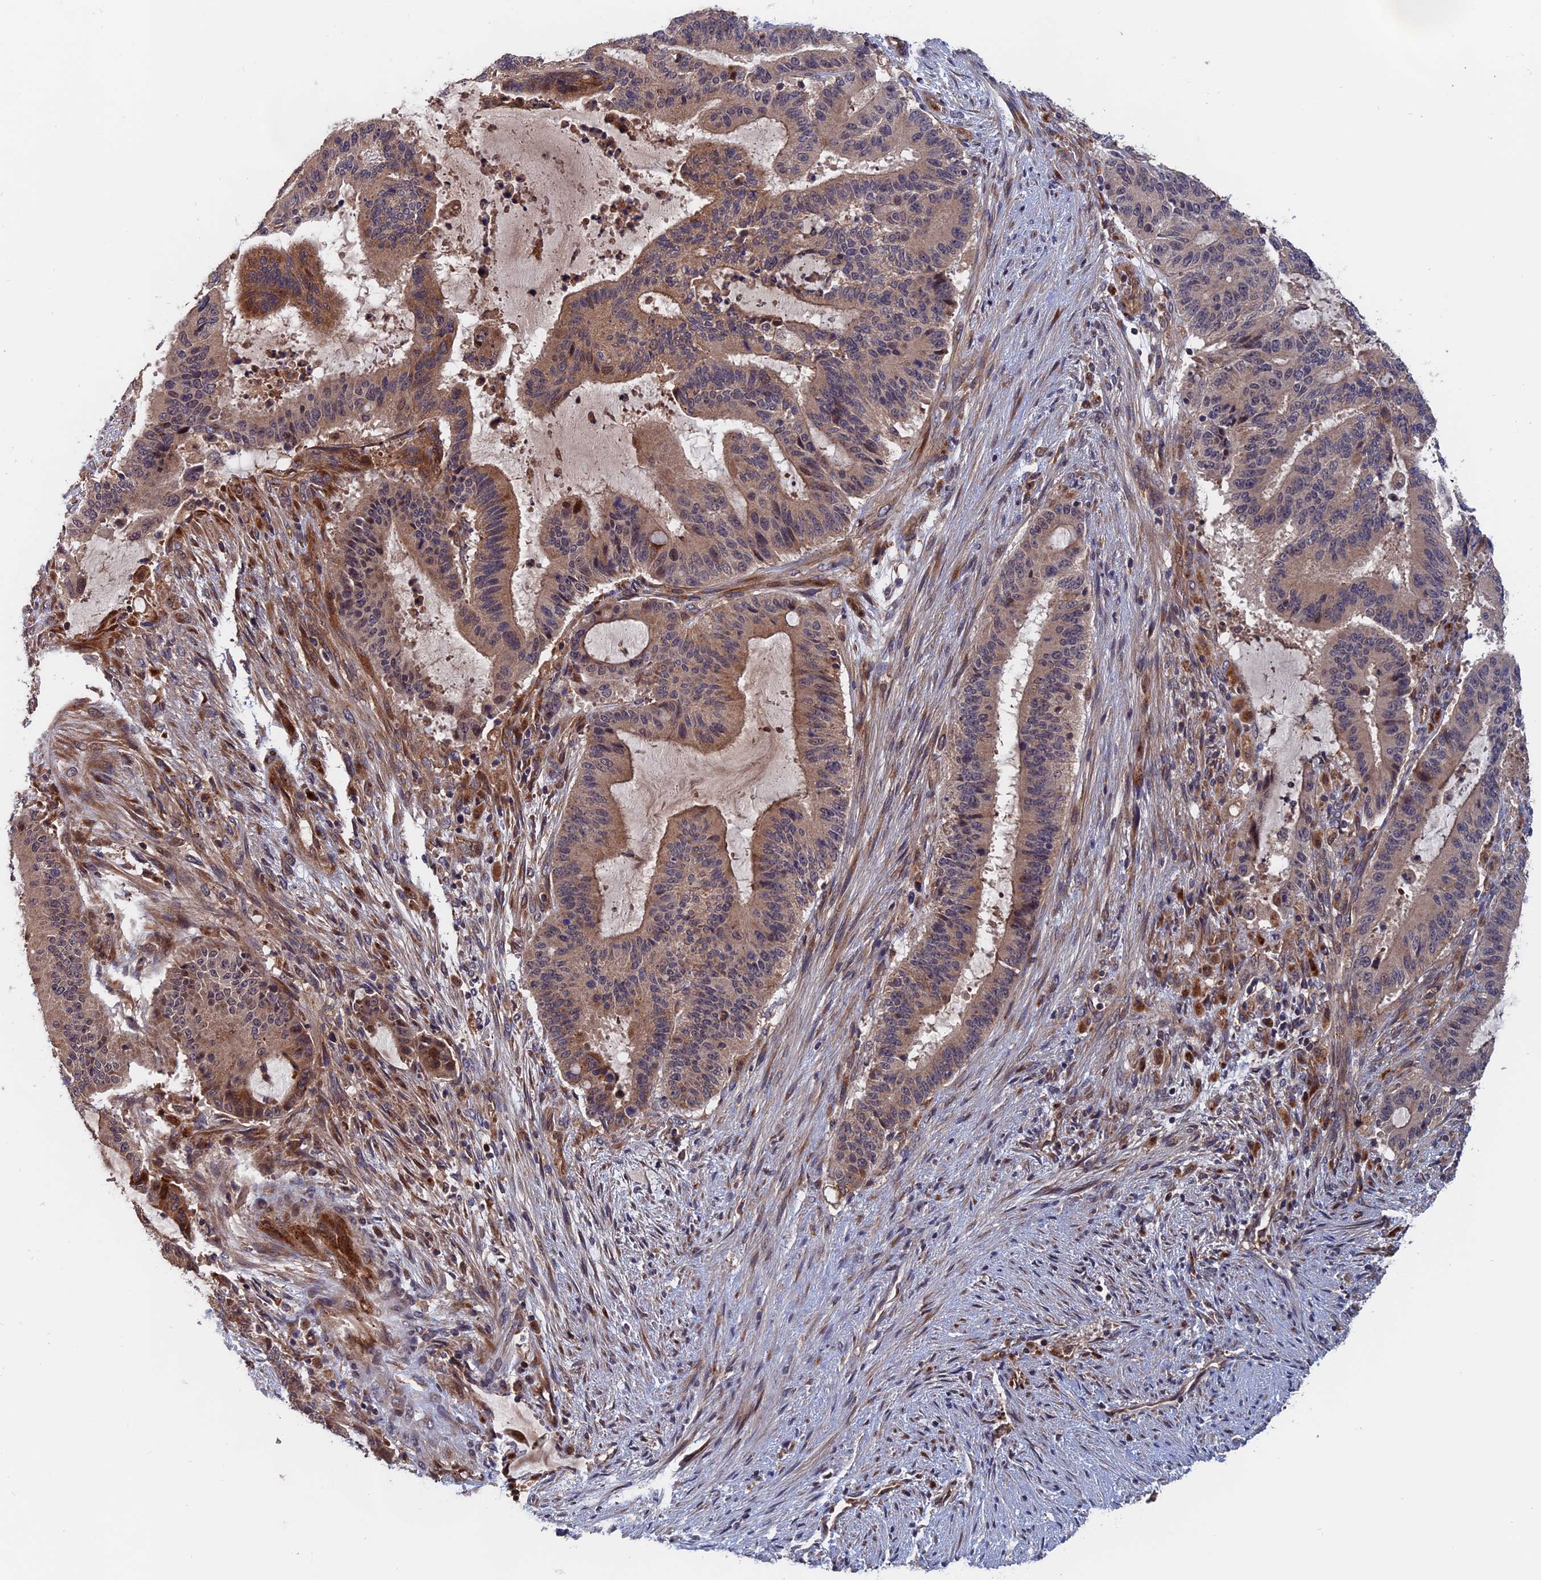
{"staining": {"intensity": "weak", "quantity": "25%-75%", "location": "cytoplasmic/membranous"}, "tissue": "liver cancer", "cell_type": "Tumor cells", "image_type": "cancer", "snomed": [{"axis": "morphology", "description": "Normal tissue, NOS"}, {"axis": "morphology", "description": "Cholangiocarcinoma"}, {"axis": "topography", "description": "Liver"}, {"axis": "topography", "description": "Peripheral nerve tissue"}], "caption": "Protein expression by IHC displays weak cytoplasmic/membranous expression in about 25%-75% of tumor cells in liver cancer (cholangiocarcinoma).", "gene": "TRAPPC2L", "patient": {"sex": "female", "age": 73}}